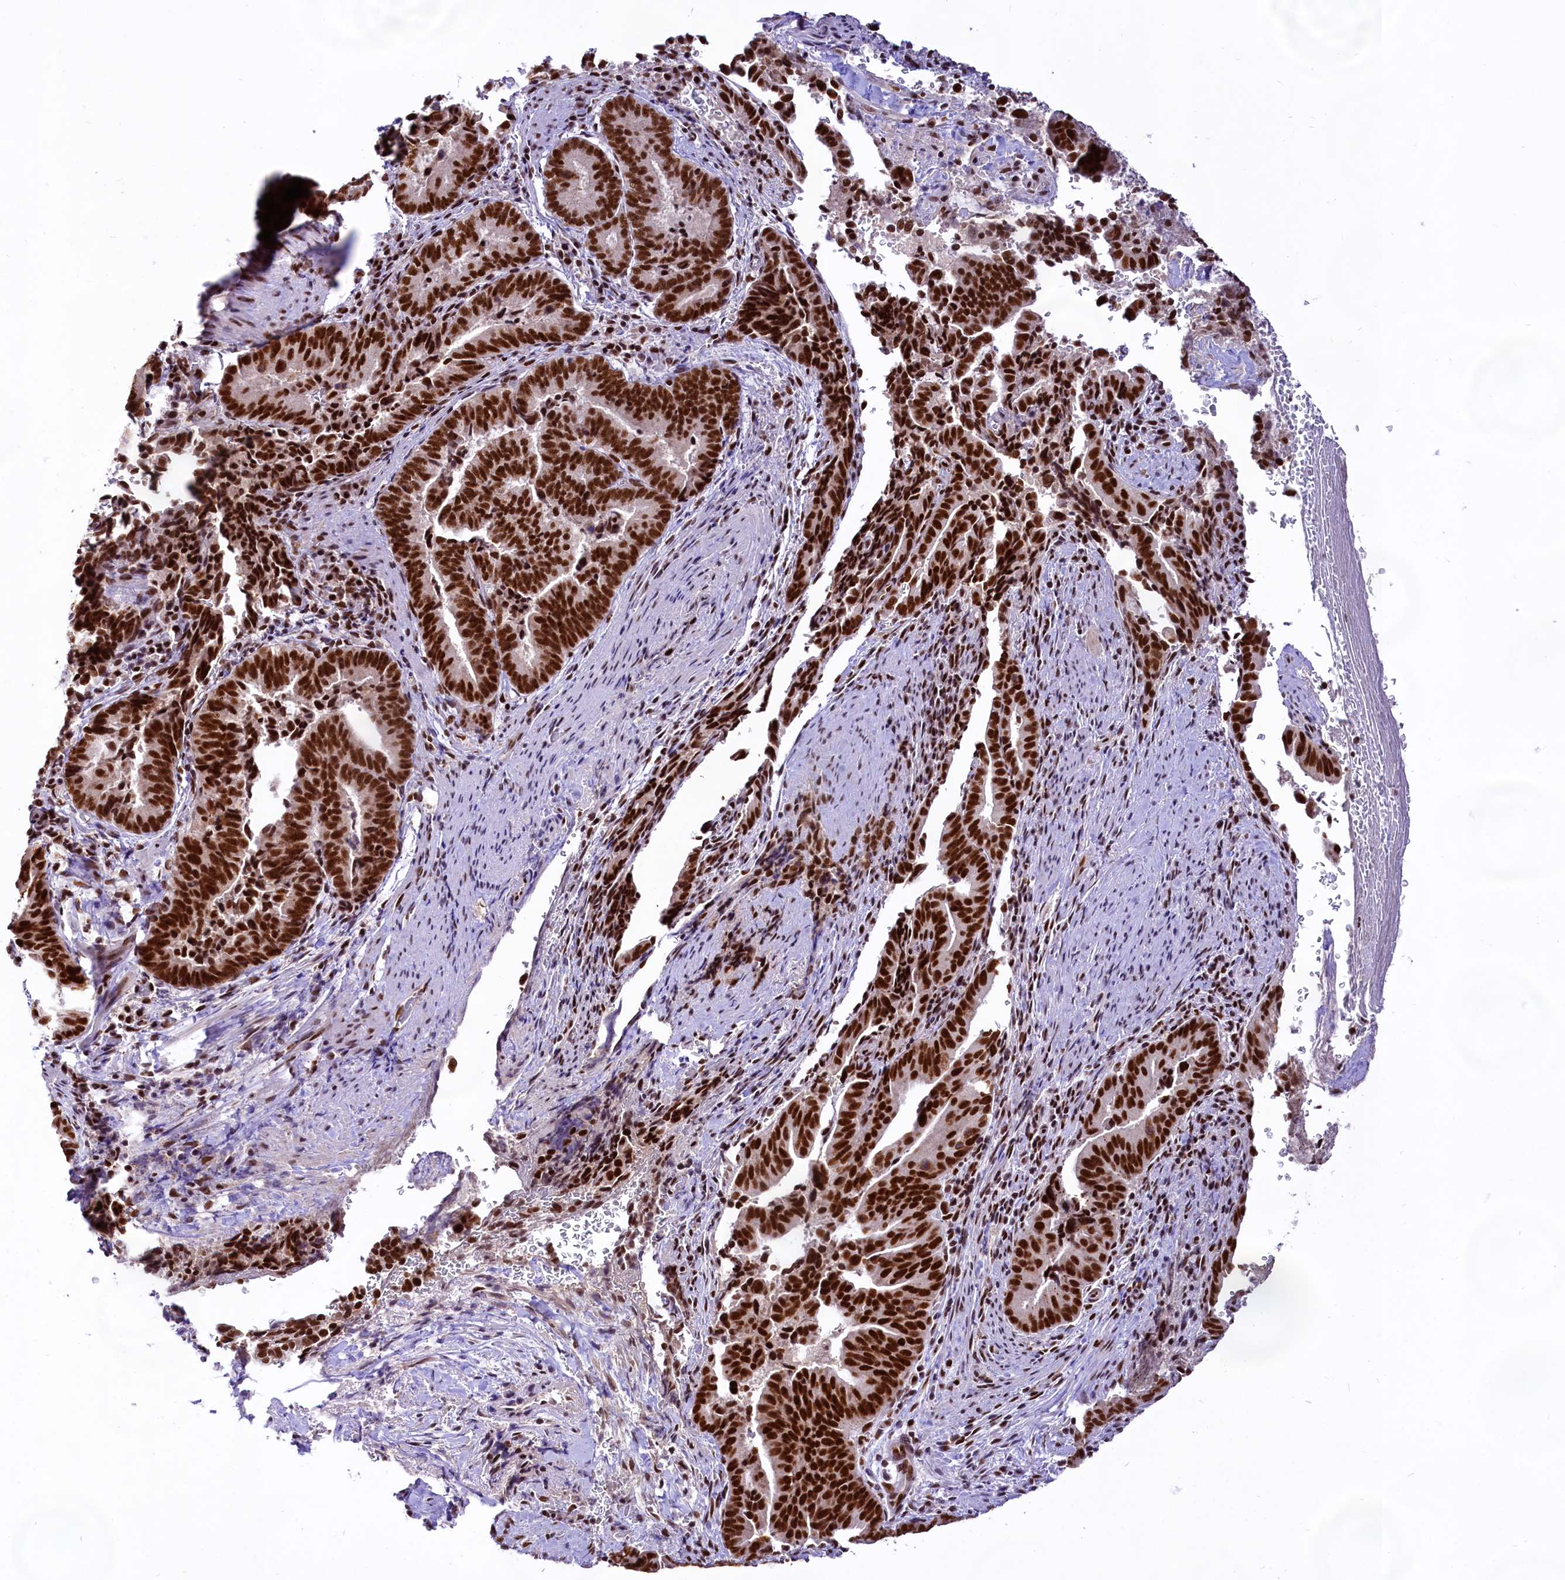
{"staining": {"intensity": "strong", "quantity": ">75%", "location": "nuclear"}, "tissue": "pancreatic cancer", "cell_type": "Tumor cells", "image_type": "cancer", "snomed": [{"axis": "morphology", "description": "Adenocarcinoma, NOS"}, {"axis": "topography", "description": "Pancreas"}], "caption": "High-power microscopy captured an immunohistochemistry (IHC) histopathology image of pancreatic adenocarcinoma, revealing strong nuclear staining in about >75% of tumor cells. The protein is stained brown, and the nuclei are stained in blue (DAB (3,3'-diaminobenzidine) IHC with brightfield microscopy, high magnification).", "gene": "HIRA", "patient": {"sex": "female", "age": 63}}